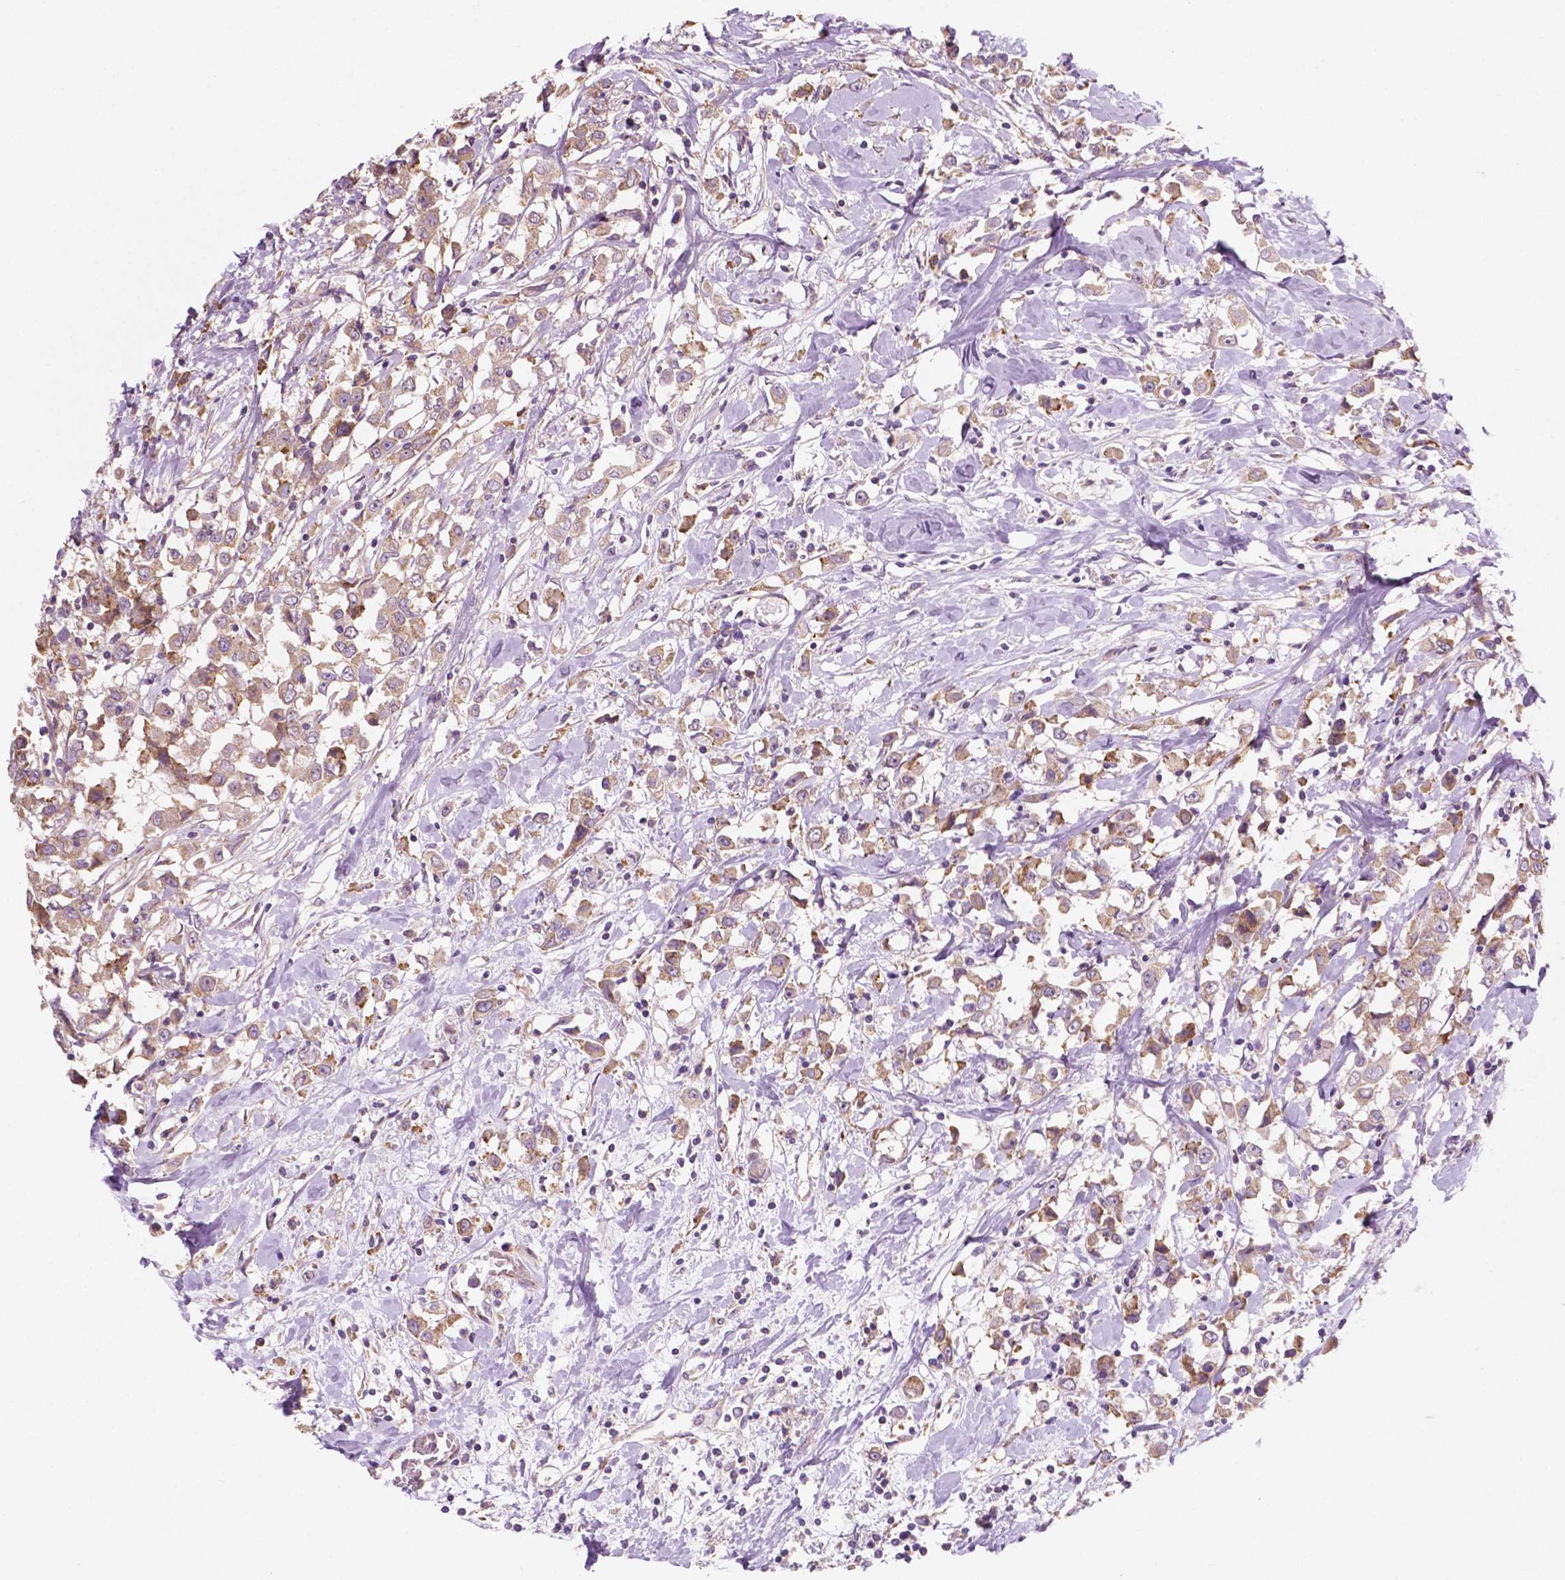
{"staining": {"intensity": "weak", "quantity": ">75%", "location": "cytoplasmic/membranous"}, "tissue": "breast cancer", "cell_type": "Tumor cells", "image_type": "cancer", "snomed": [{"axis": "morphology", "description": "Duct carcinoma"}, {"axis": "topography", "description": "Breast"}], "caption": "A high-resolution histopathology image shows immunohistochemistry (IHC) staining of breast cancer (invasive ductal carcinoma), which demonstrates weak cytoplasmic/membranous expression in approximately >75% of tumor cells.", "gene": "LRP1B", "patient": {"sex": "female", "age": 61}}